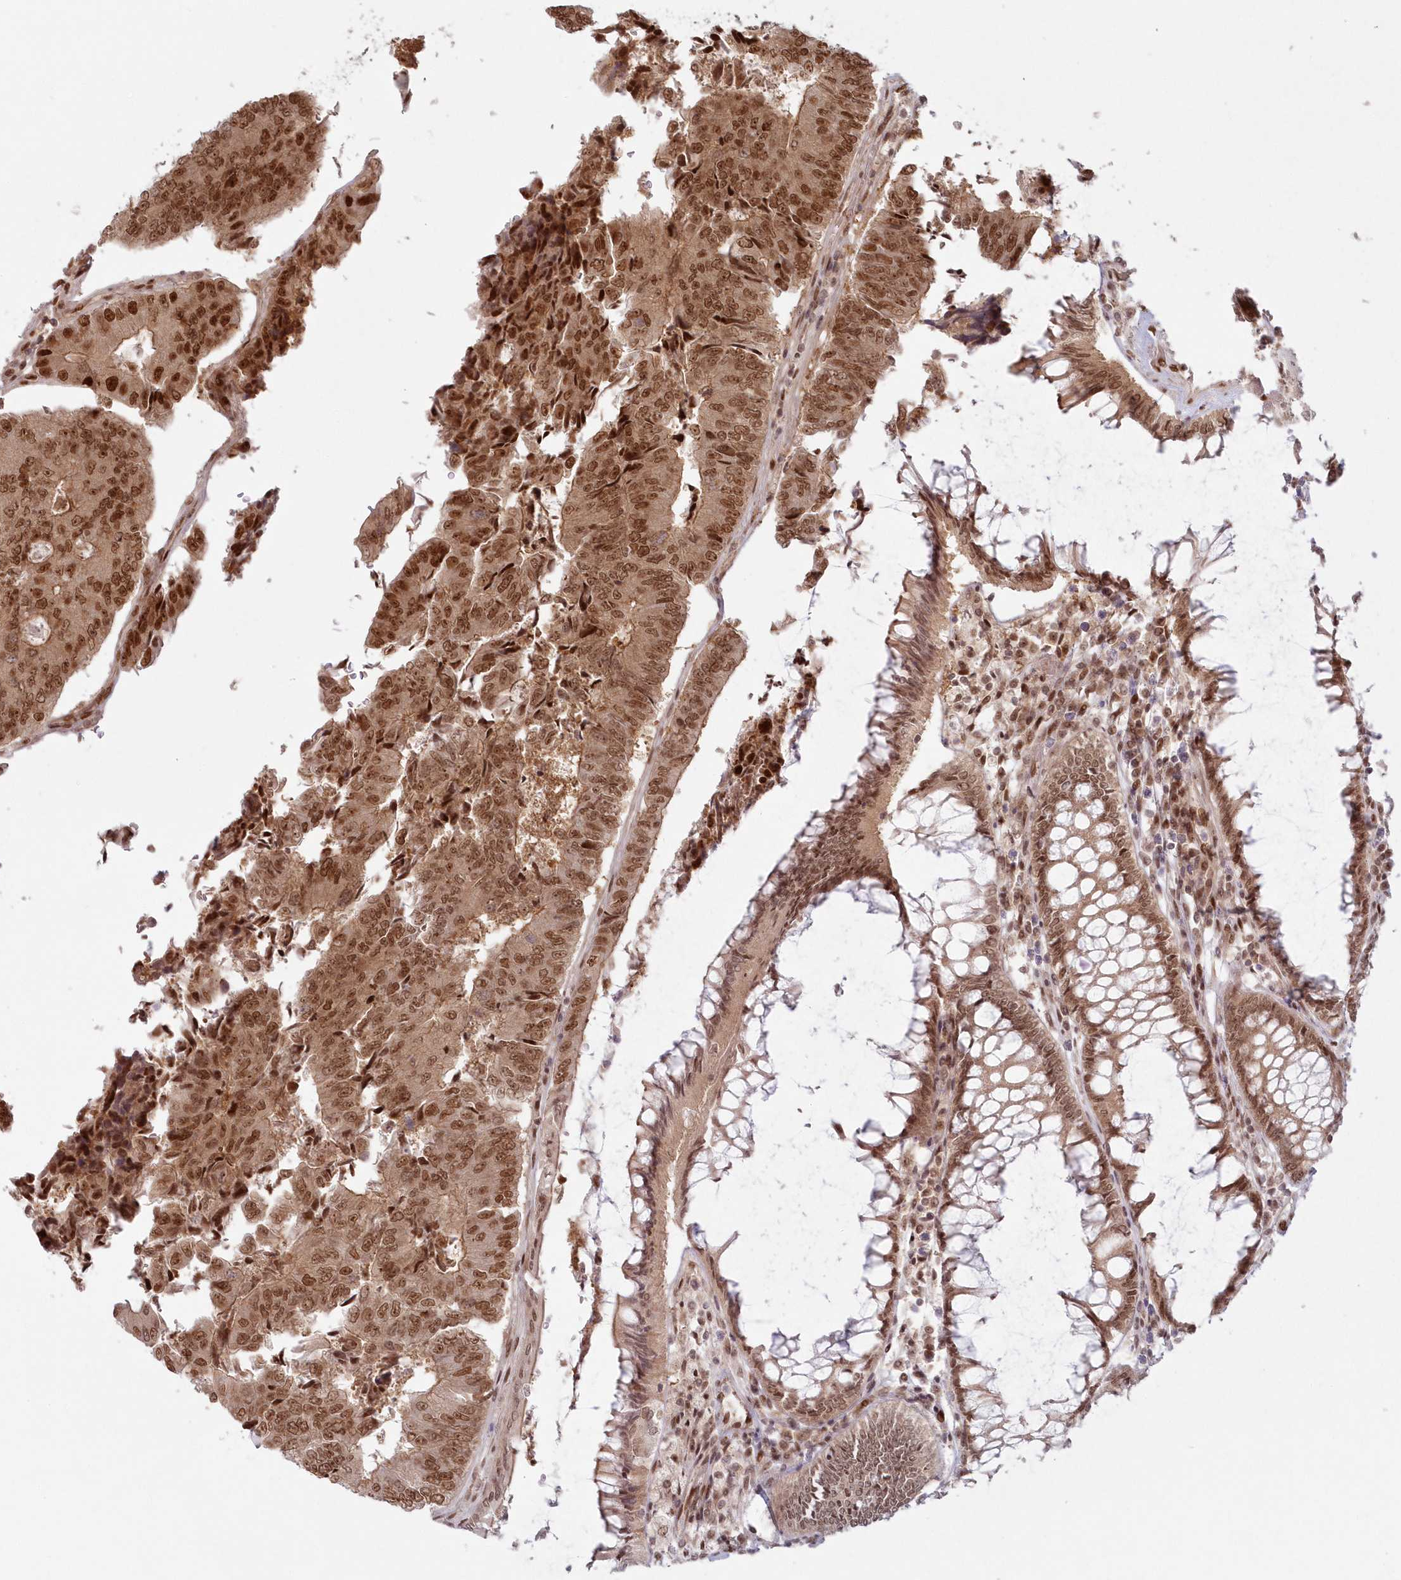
{"staining": {"intensity": "moderate", "quantity": ">75%", "location": "nuclear"}, "tissue": "colorectal cancer", "cell_type": "Tumor cells", "image_type": "cancer", "snomed": [{"axis": "morphology", "description": "Adenocarcinoma, NOS"}, {"axis": "topography", "description": "Colon"}], "caption": "Tumor cells exhibit medium levels of moderate nuclear staining in about >75% of cells in colorectal cancer.", "gene": "TOGARAM2", "patient": {"sex": "female", "age": 67}}